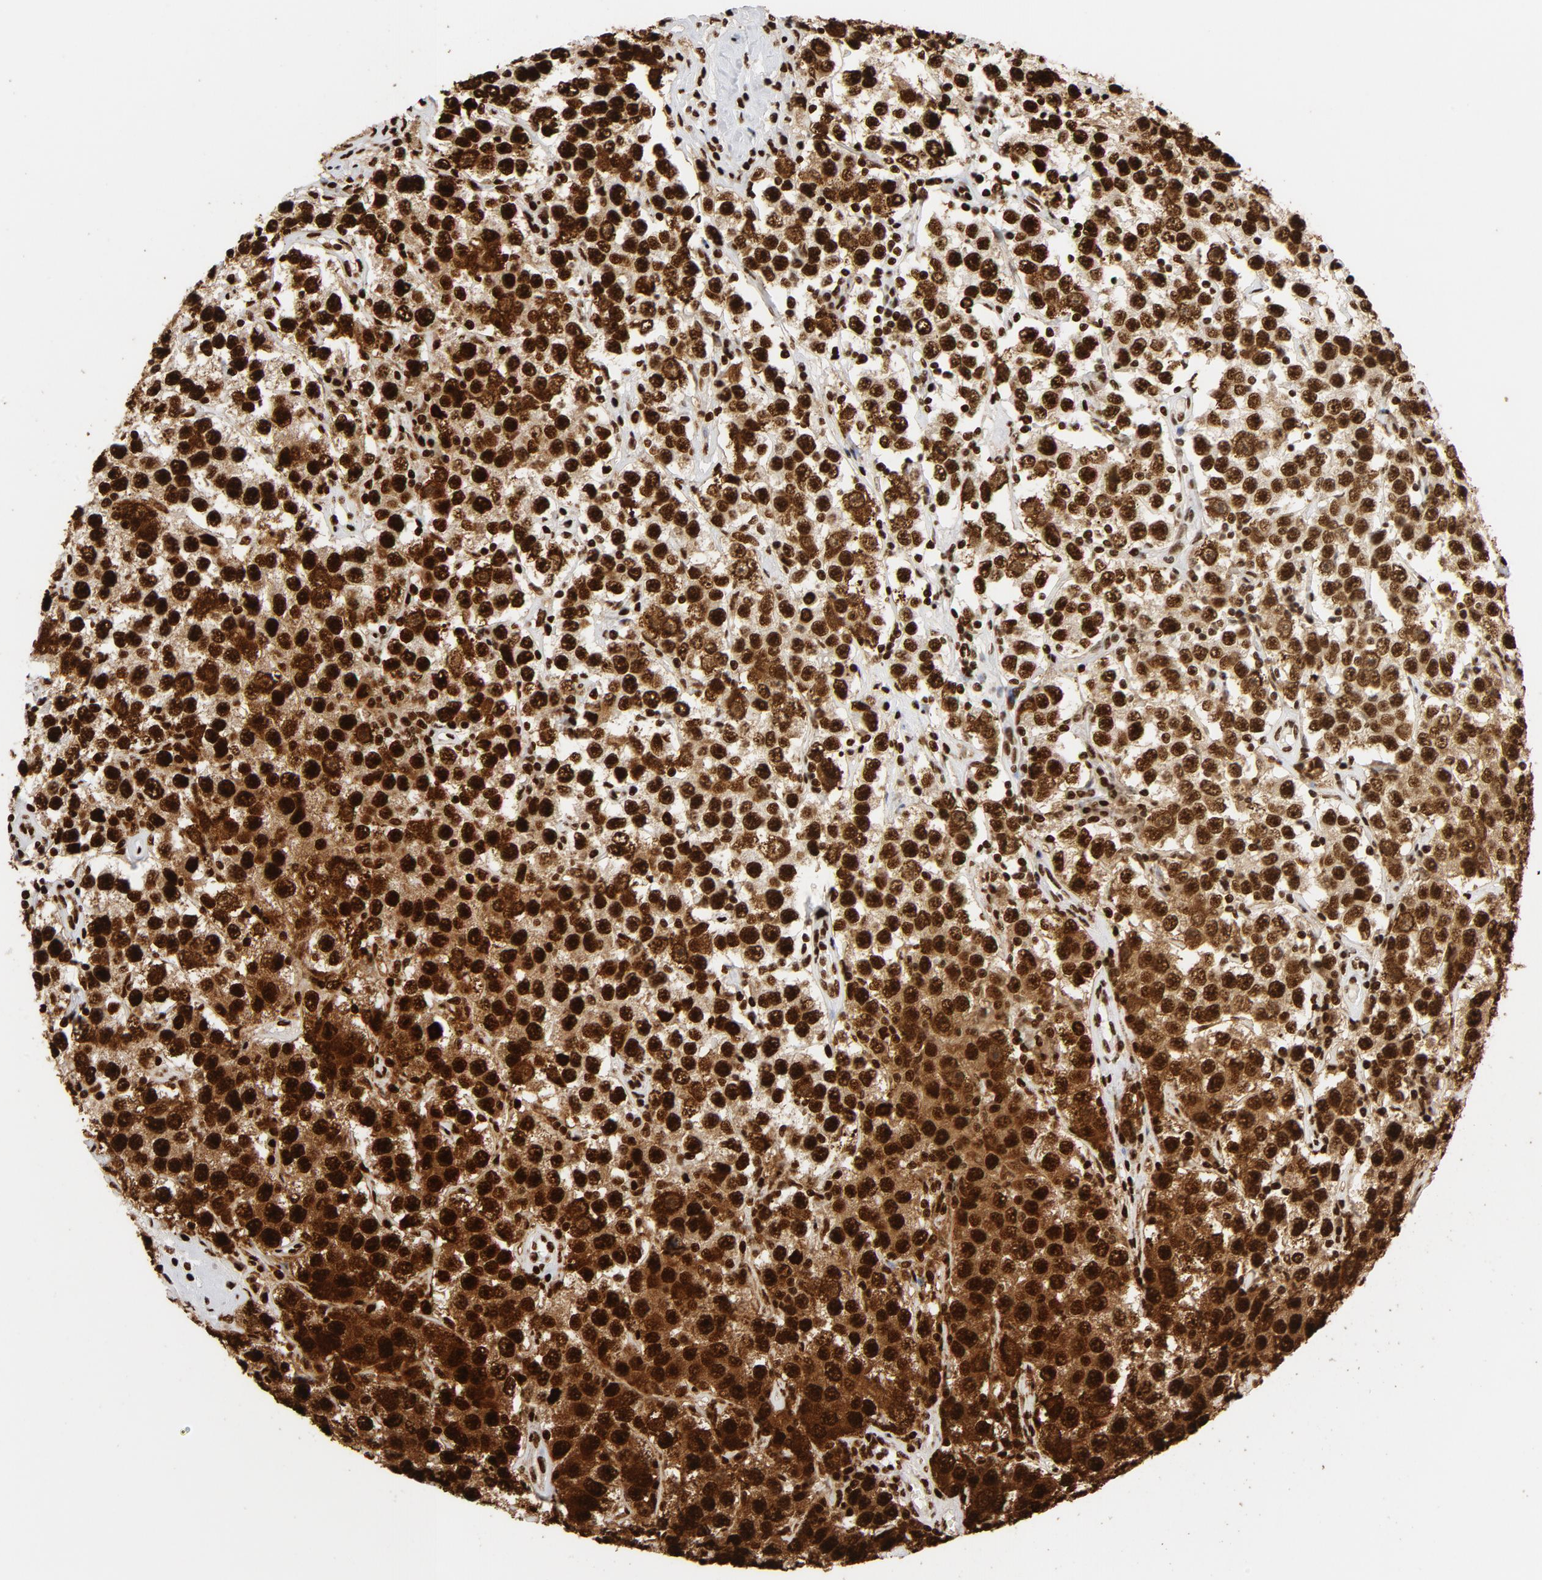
{"staining": {"intensity": "strong", "quantity": ">75%", "location": "cytoplasmic/membranous,nuclear"}, "tissue": "testis cancer", "cell_type": "Tumor cells", "image_type": "cancer", "snomed": [{"axis": "morphology", "description": "Seminoma, NOS"}, {"axis": "topography", "description": "Testis"}], "caption": "The photomicrograph demonstrates staining of seminoma (testis), revealing strong cytoplasmic/membranous and nuclear protein positivity (brown color) within tumor cells.", "gene": "XRCC6", "patient": {"sex": "male", "age": 52}}